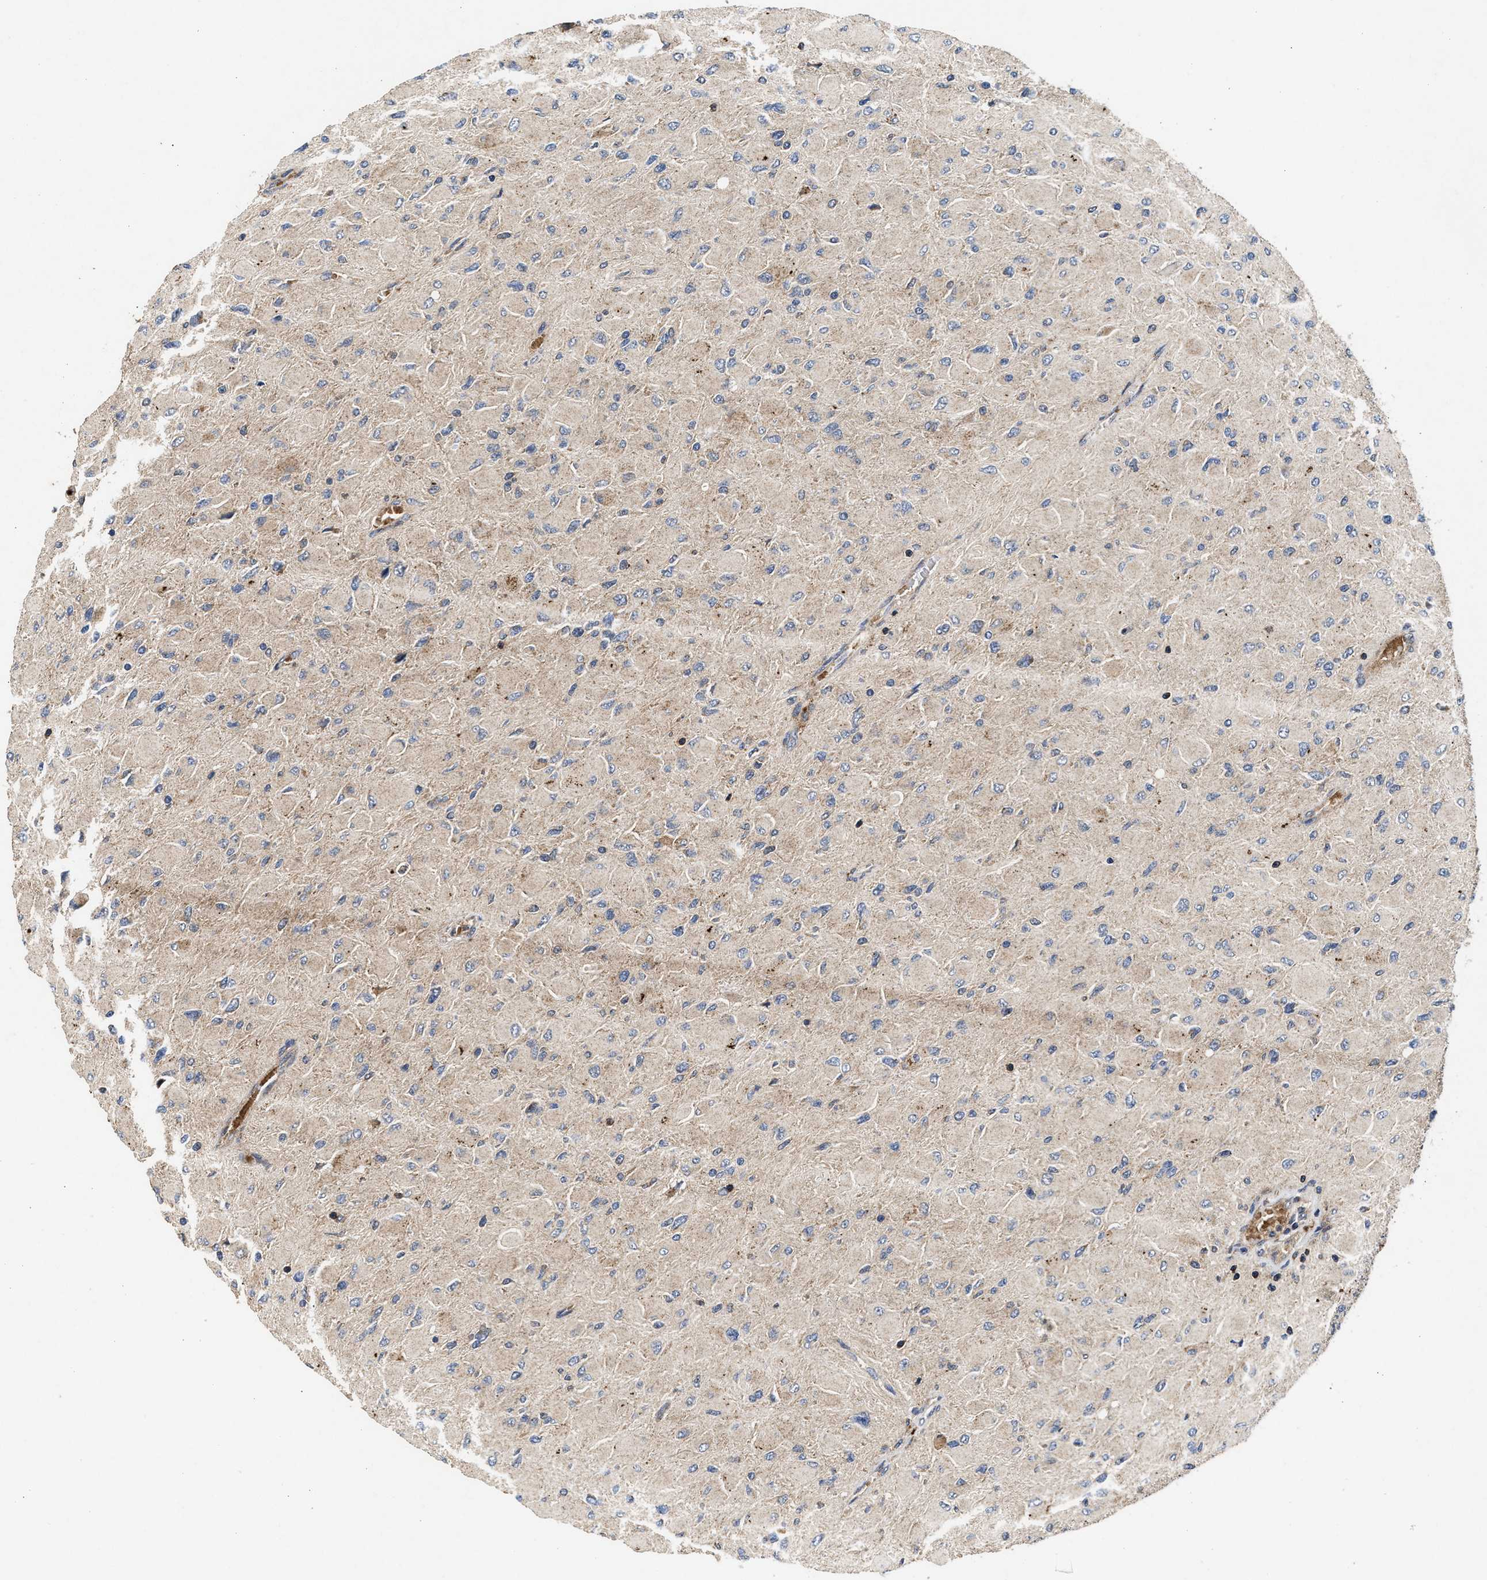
{"staining": {"intensity": "negative", "quantity": "none", "location": "none"}, "tissue": "glioma", "cell_type": "Tumor cells", "image_type": "cancer", "snomed": [{"axis": "morphology", "description": "Glioma, malignant, High grade"}, {"axis": "topography", "description": "Cerebral cortex"}], "caption": "A histopathology image of glioma stained for a protein shows no brown staining in tumor cells.", "gene": "NFKB2", "patient": {"sex": "female", "age": 36}}